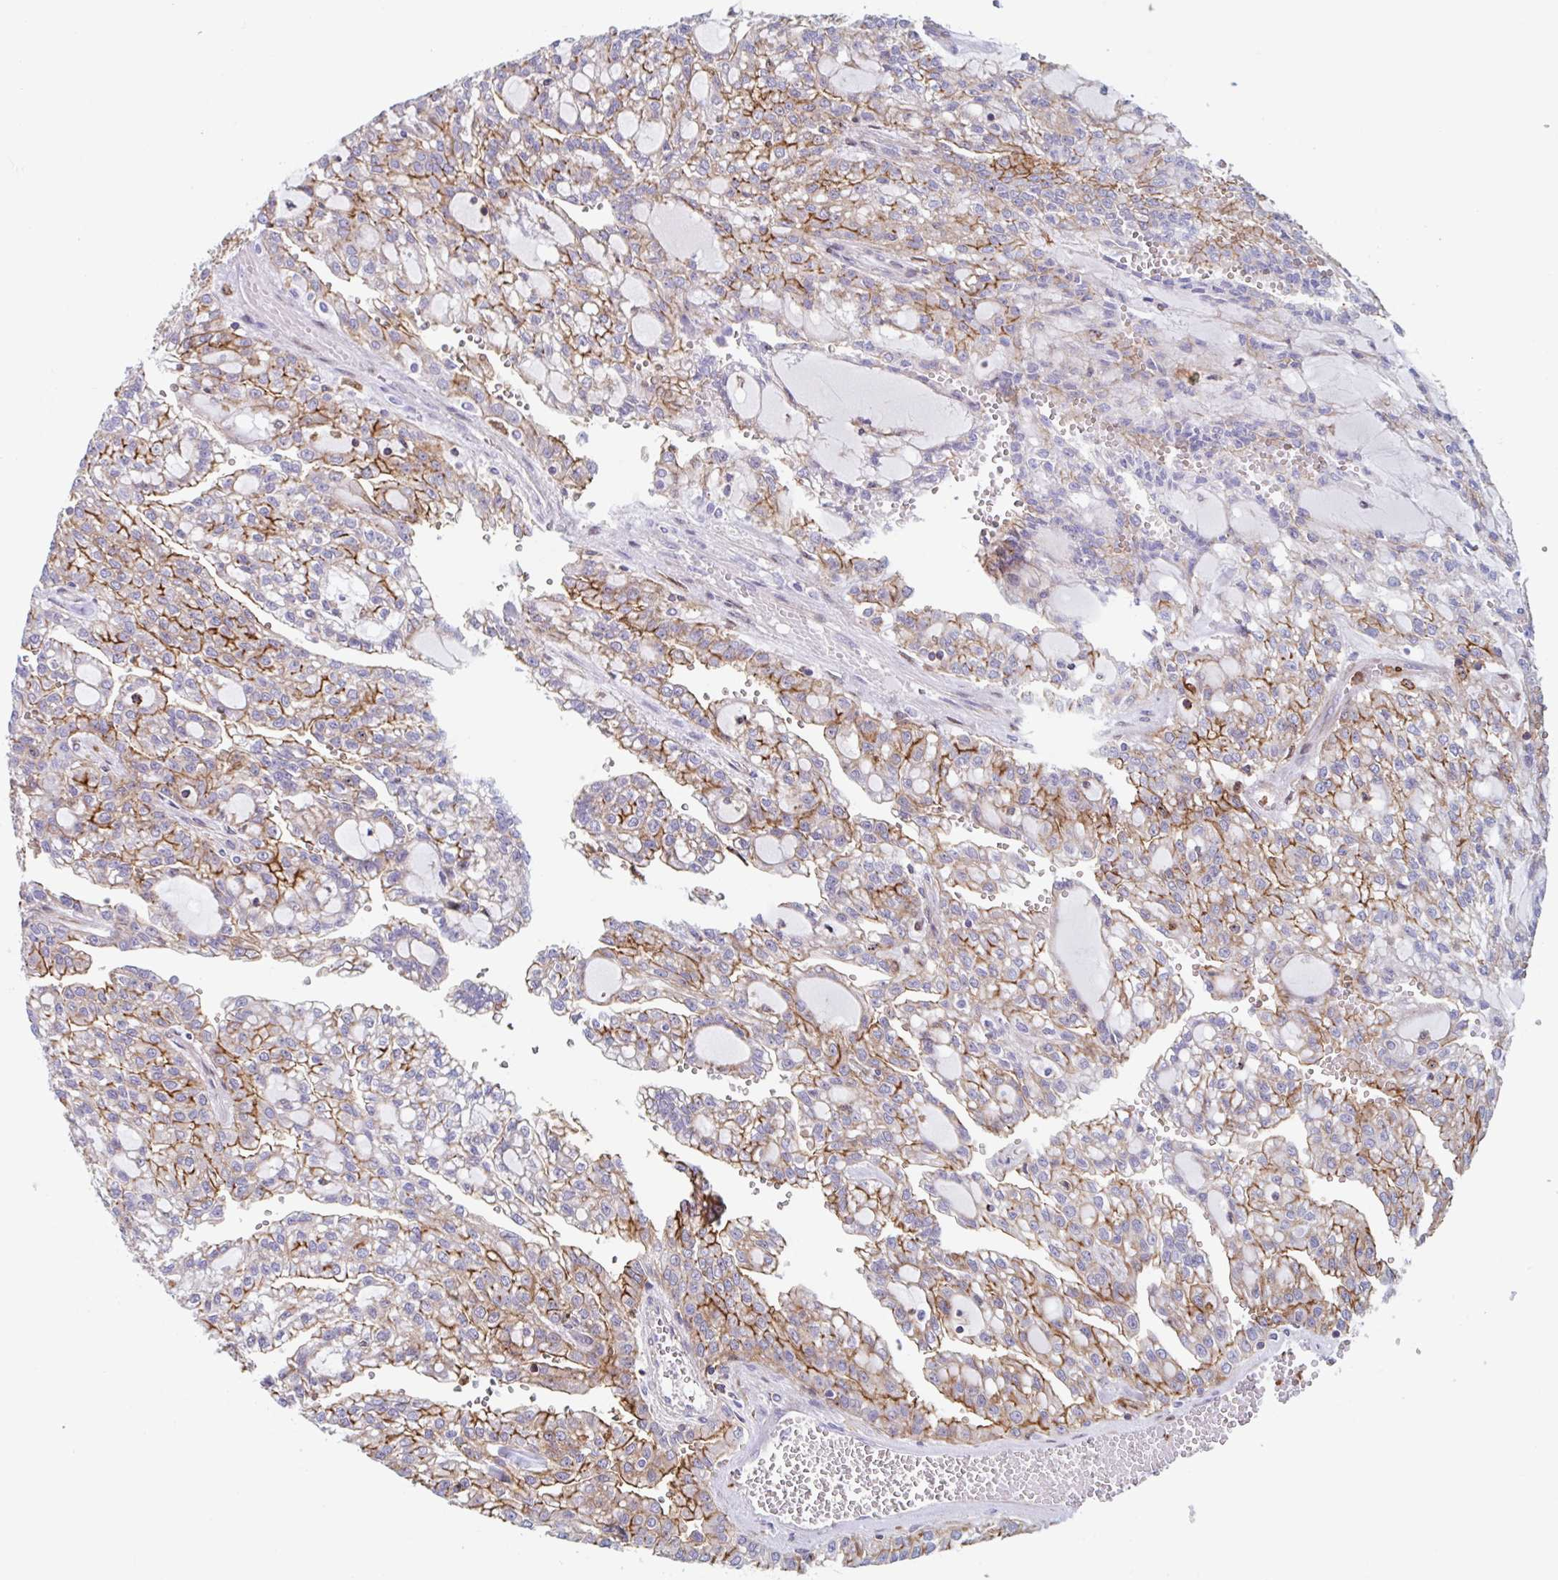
{"staining": {"intensity": "moderate", "quantity": "25%-75%", "location": "cytoplasmic/membranous"}, "tissue": "renal cancer", "cell_type": "Tumor cells", "image_type": "cancer", "snomed": [{"axis": "morphology", "description": "Adenocarcinoma, NOS"}, {"axis": "topography", "description": "Kidney"}], "caption": "Adenocarcinoma (renal) tissue shows moderate cytoplasmic/membranous staining in approximately 25%-75% of tumor cells, visualized by immunohistochemistry. The protein is stained brown, and the nuclei are stained in blue (DAB IHC with brightfield microscopy, high magnification).", "gene": "EFHD1", "patient": {"sex": "male", "age": 63}}